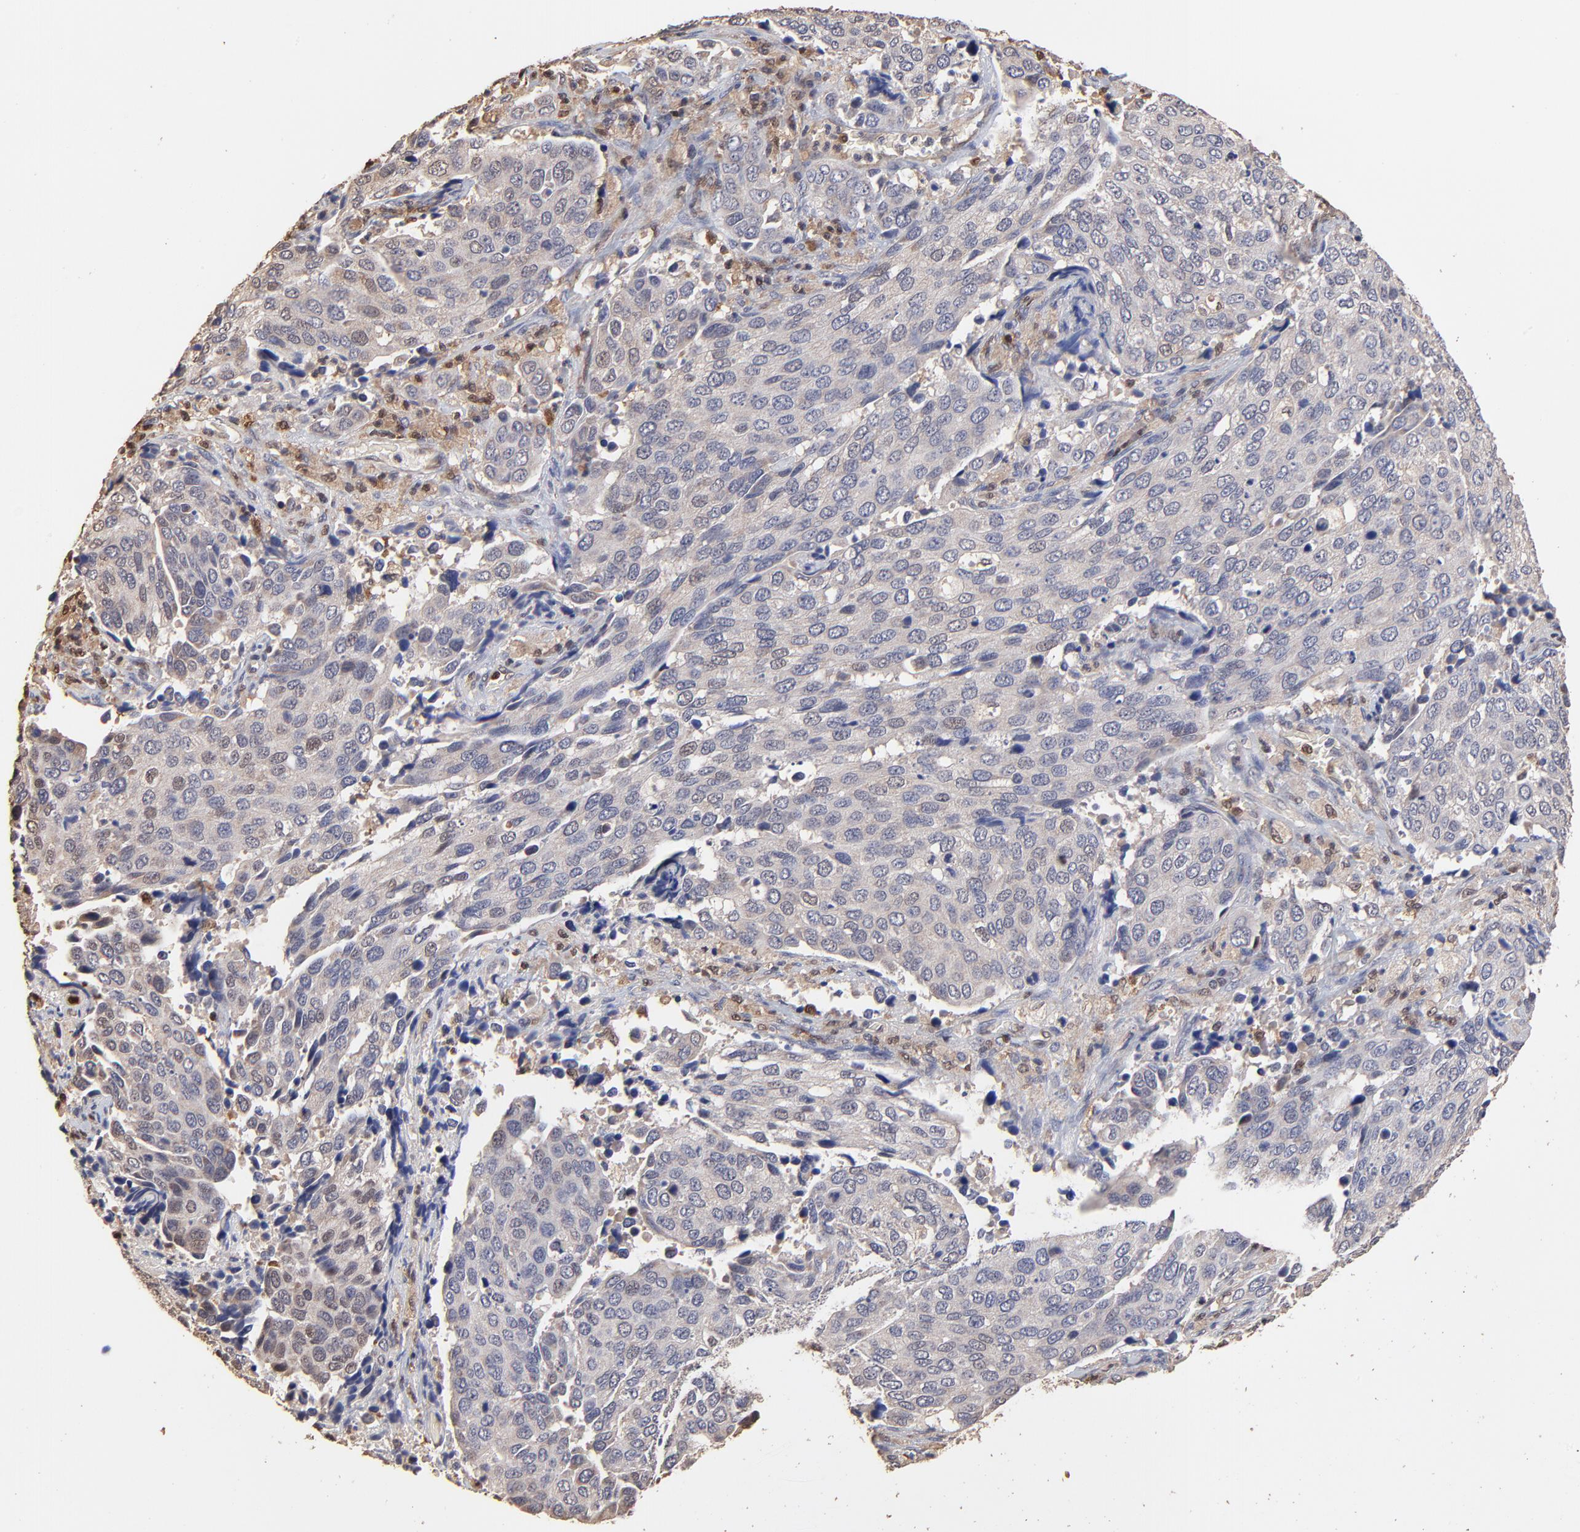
{"staining": {"intensity": "weak", "quantity": ">75%", "location": "cytoplasmic/membranous"}, "tissue": "cervical cancer", "cell_type": "Tumor cells", "image_type": "cancer", "snomed": [{"axis": "morphology", "description": "Squamous cell carcinoma, NOS"}, {"axis": "topography", "description": "Cervix"}], "caption": "Brown immunohistochemical staining in human cervical cancer reveals weak cytoplasmic/membranous staining in approximately >75% of tumor cells.", "gene": "CASP1", "patient": {"sex": "female", "age": 54}}